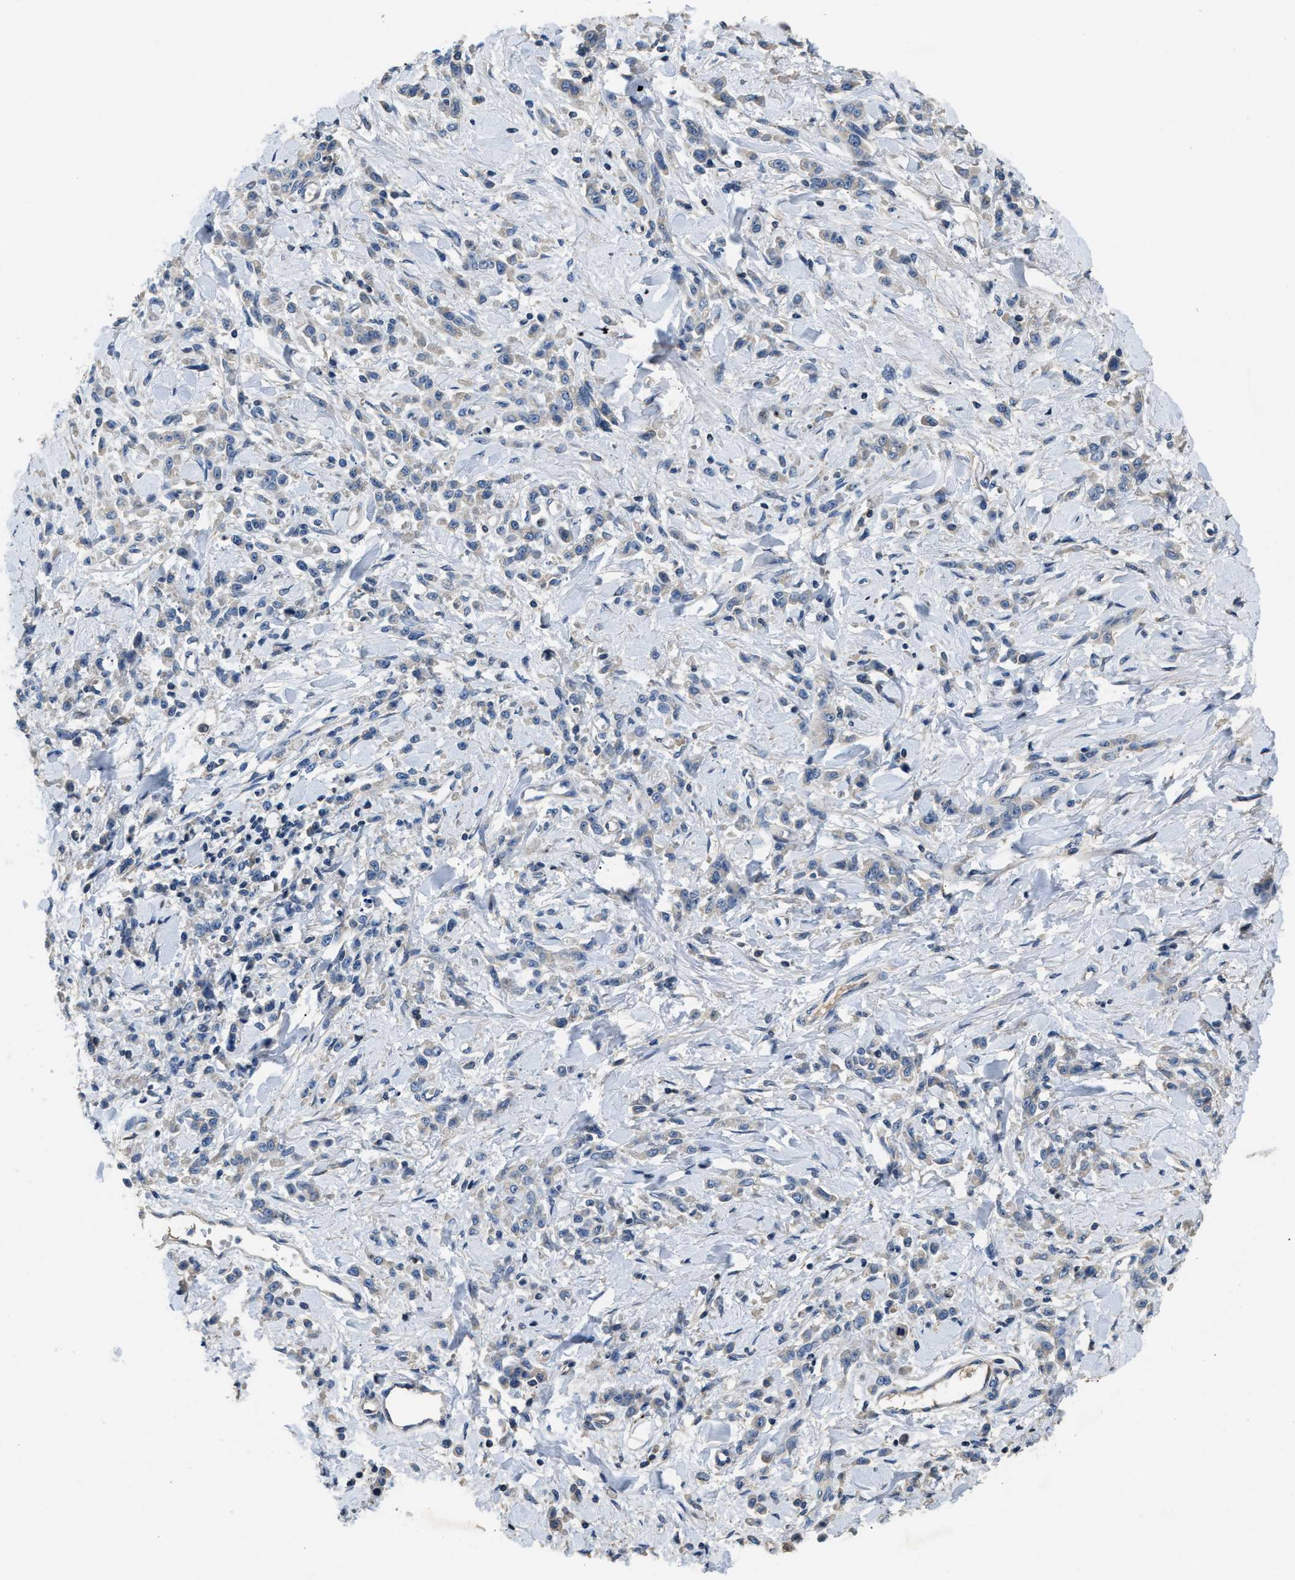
{"staining": {"intensity": "negative", "quantity": "none", "location": "none"}, "tissue": "stomach cancer", "cell_type": "Tumor cells", "image_type": "cancer", "snomed": [{"axis": "morphology", "description": "Normal tissue, NOS"}, {"axis": "morphology", "description": "Adenocarcinoma, NOS"}, {"axis": "topography", "description": "Stomach"}], "caption": "The image shows no significant staining in tumor cells of stomach adenocarcinoma.", "gene": "IL17RC", "patient": {"sex": "male", "age": 82}}